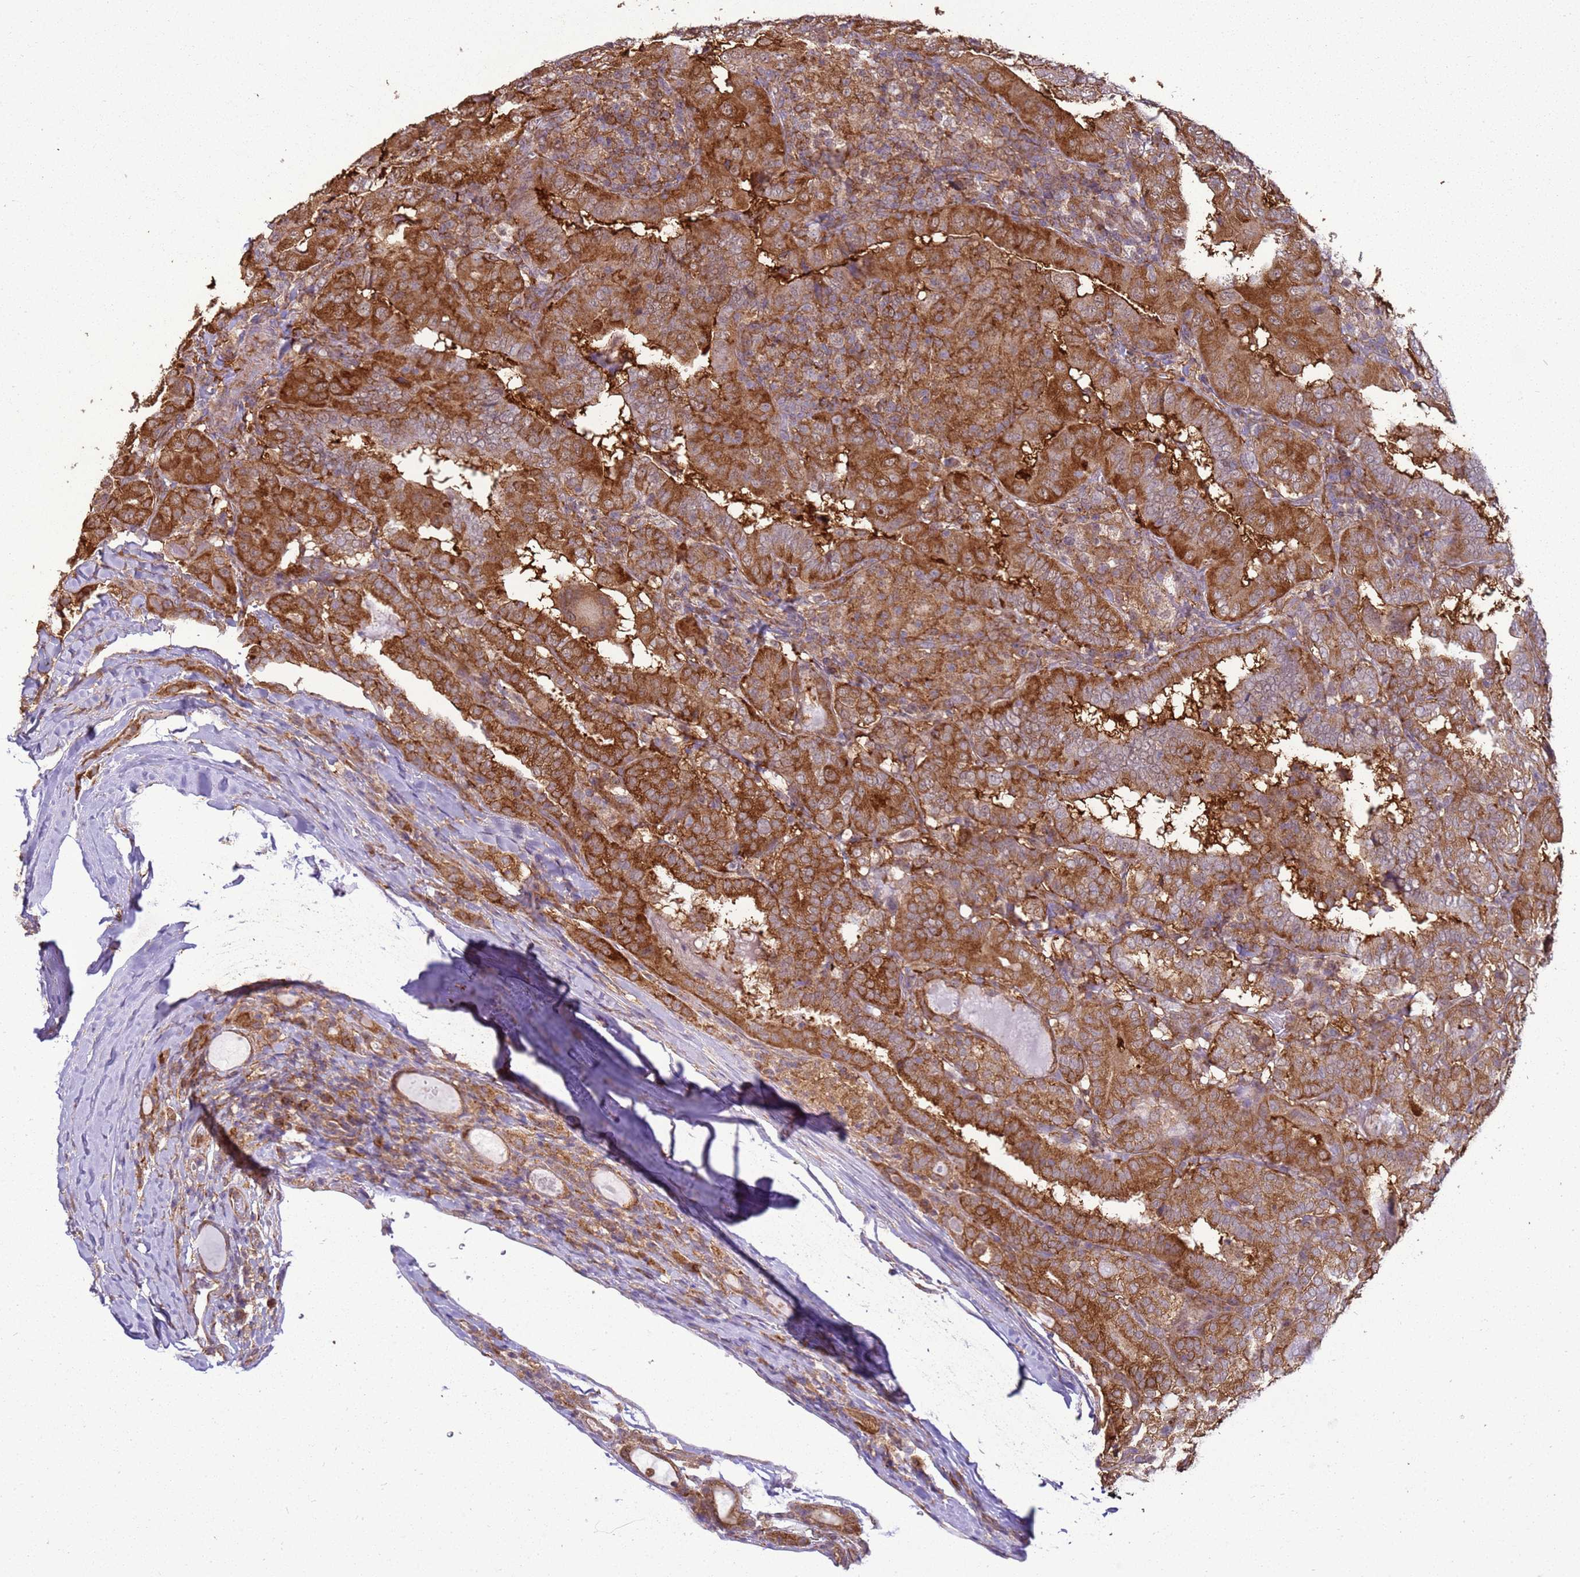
{"staining": {"intensity": "strong", "quantity": ">75%", "location": "cytoplasmic/membranous"}, "tissue": "thyroid cancer", "cell_type": "Tumor cells", "image_type": "cancer", "snomed": [{"axis": "morphology", "description": "Papillary adenocarcinoma, NOS"}, {"axis": "topography", "description": "Thyroid gland"}], "caption": "Thyroid papillary adenocarcinoma stained with DAB immunohistochemistry displays high levels of strong cytoplasmic/membranous expression in approximately >75% of tumor cells. (DAB = brown stain, brightfield microscopy at high magnification).", "gene": "GABRE", "patient": {"sex": "female", "age": 72}}